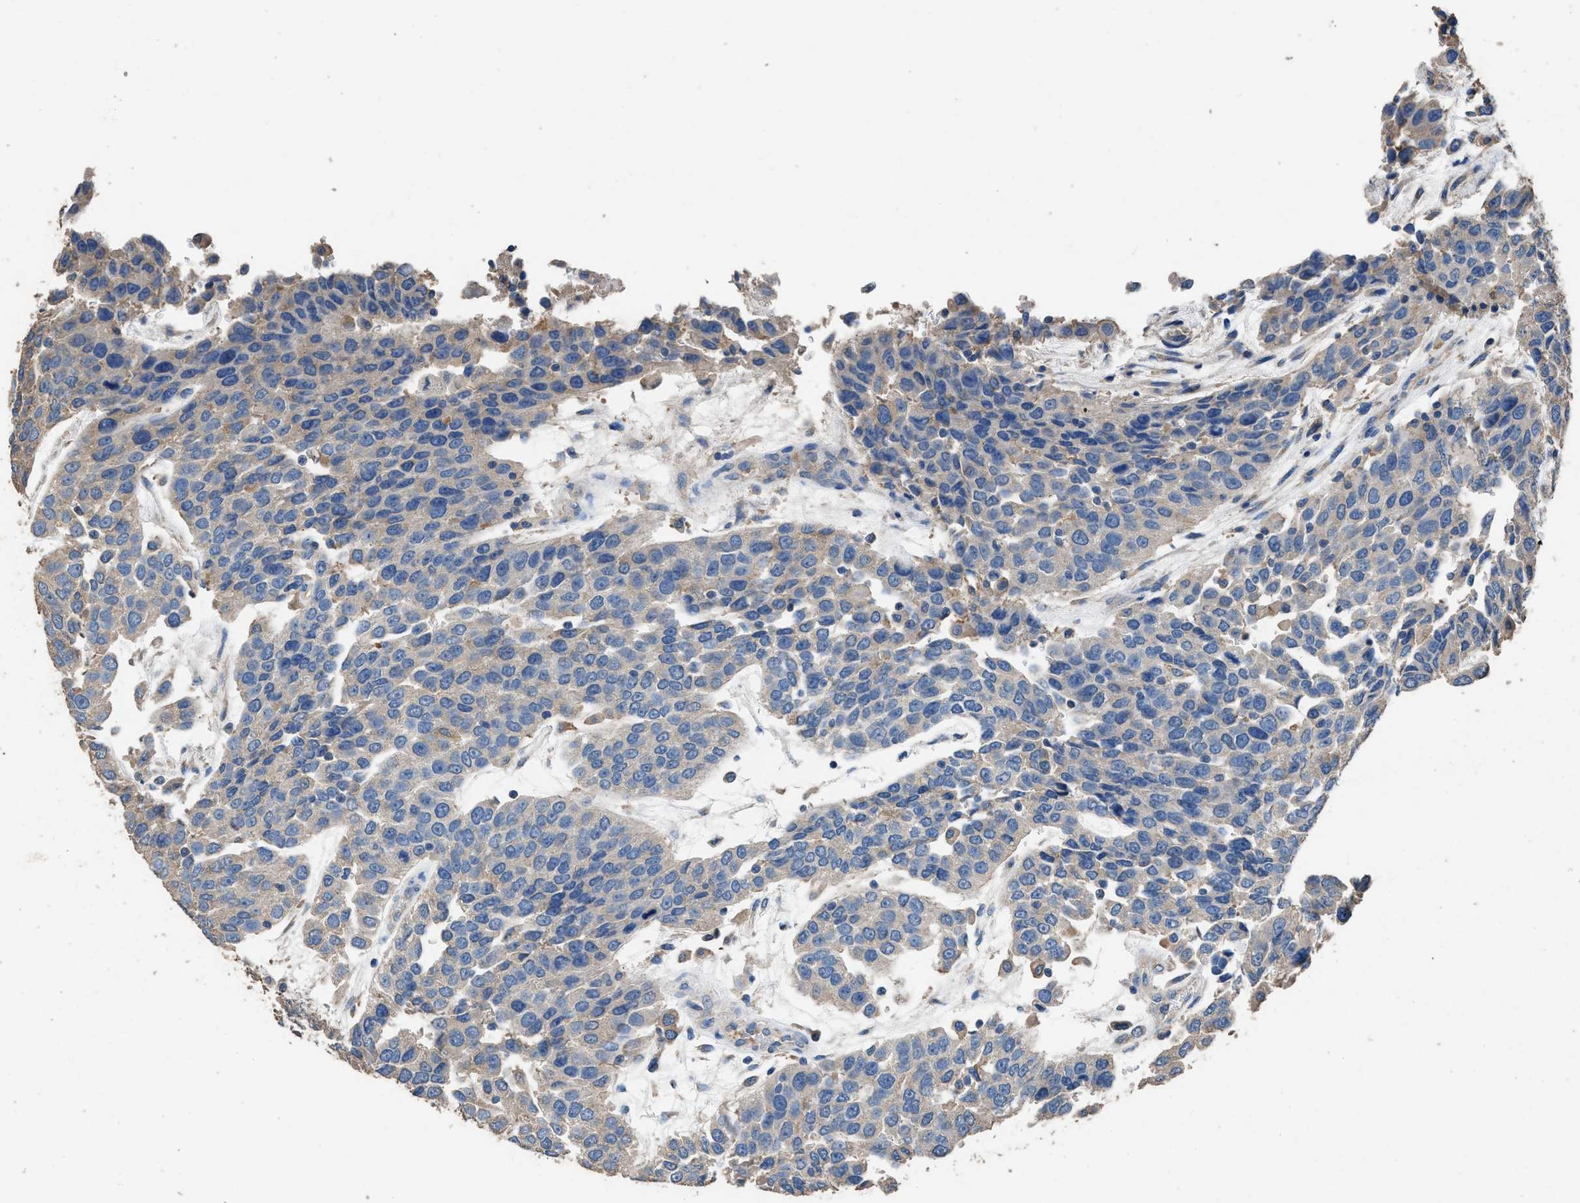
{"staining": {"intensity": "weak", "quantity": "<25%", "location": "cytoplasmic/membranous"}, "tissue": "urothelial cancer", "cell_type": "Tumor cells", "image_type": "cancer", "snomed": [{"axis": "morphology", "description": "Urothelial carcinoma, High grade"}, {"axis": "topography", "description": "Urinary bladder"}], "caption": "DAB immunohistochemical staining of urothelial carcinoma (high-grade) displays no significant positivity in tumor cells. (DAB immunohistochemistry, high magnification).", "gene": "ITSN1", "patient": {"sex": "female", "age": 80}}